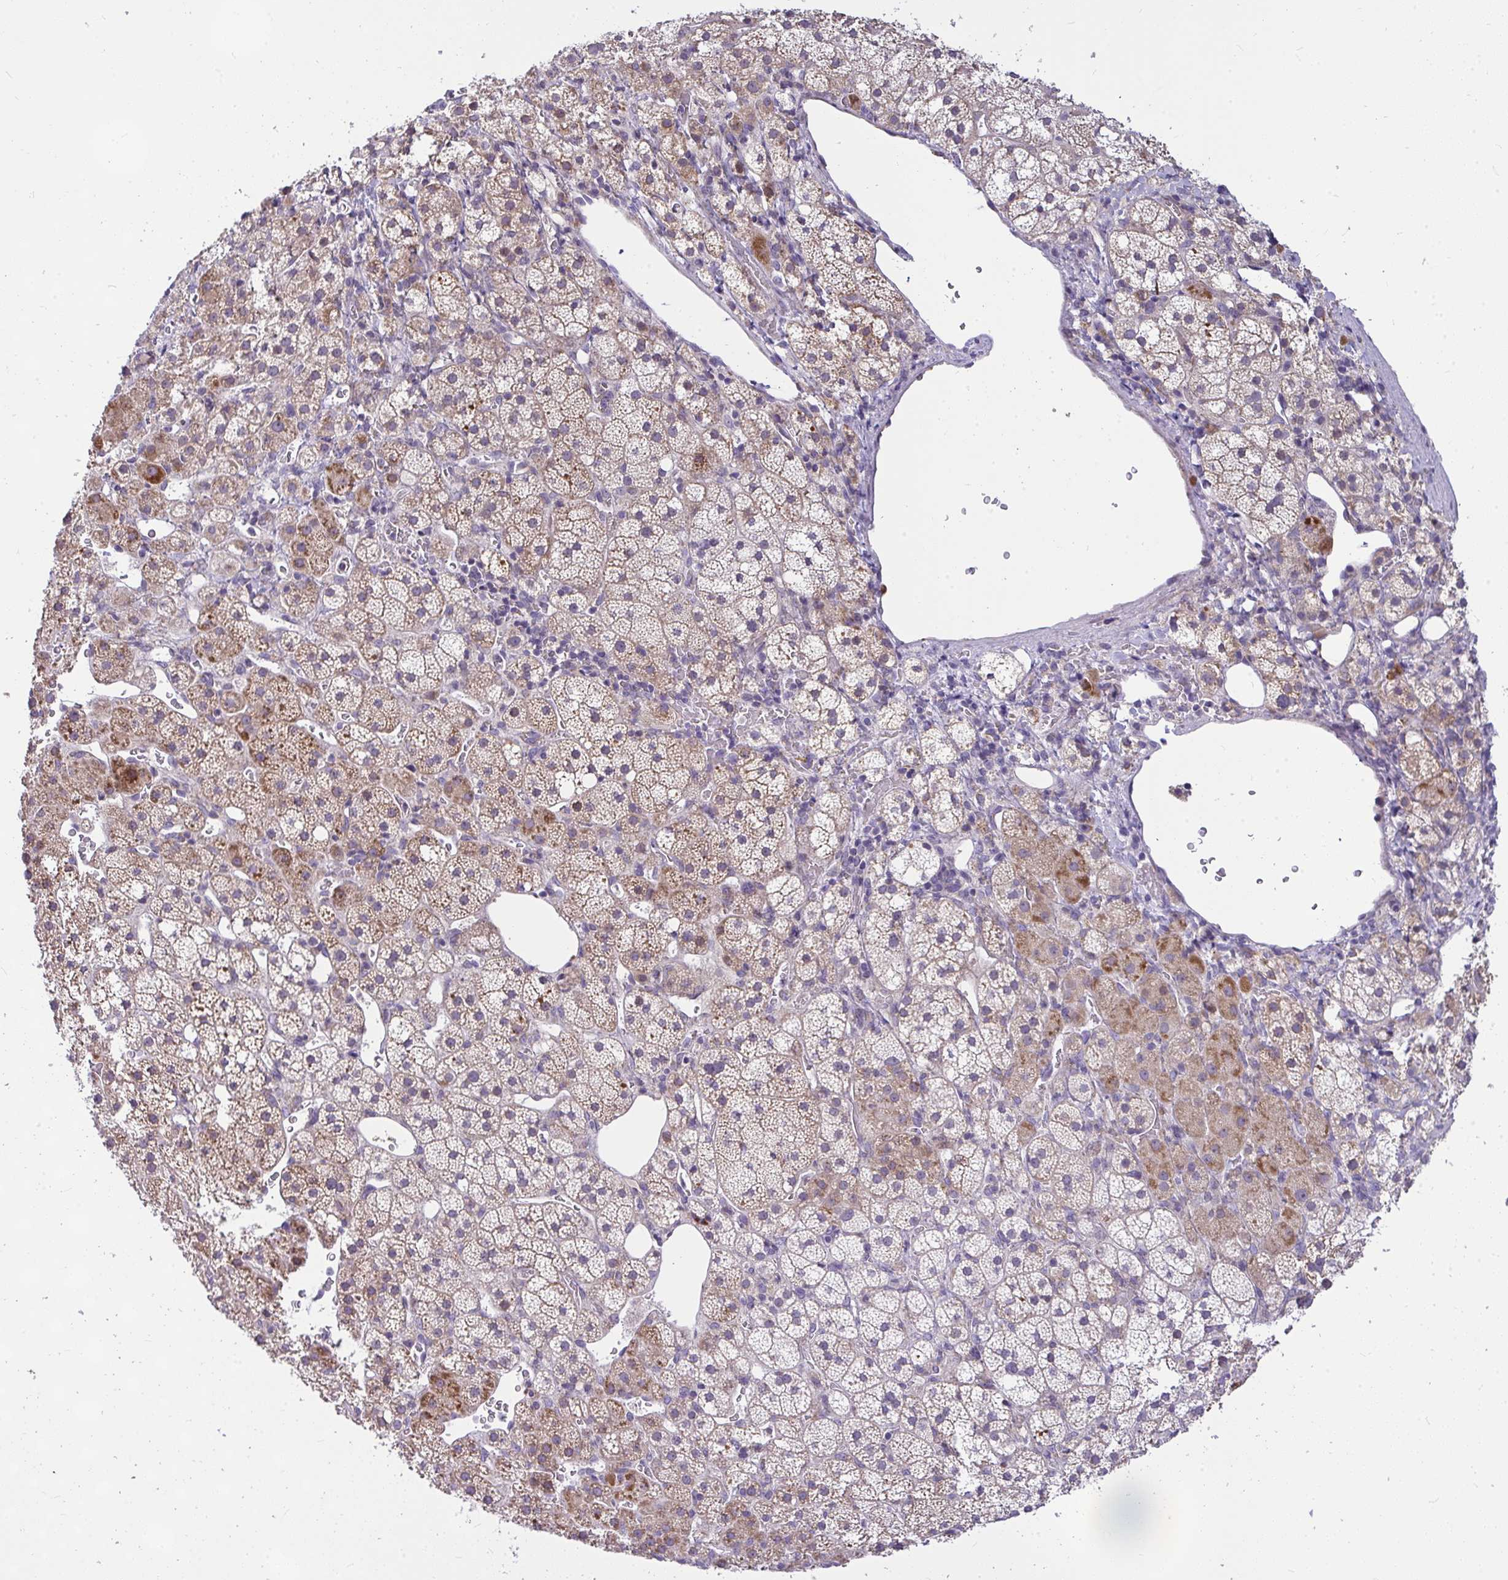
{"staining": {"intensity": "moderate", "quantity": "25%-75%", "location": "cytoplasmic/membranous"}, "tissue": "adrenal gland", "cell_type": "Glandular cells", "image_type": "normal", "snomed": [{"axis": "morphology", "description": "Normal tissue, NOS"}, {"axis": "topography", "description": "Adrenal gland"}], "caption": "Immunohistochemical staining of normal adrenal gland displays medium levels of moderate cytoplasmic/membranous expression in approximately 25%-75% of glandular cells.", "gene": "CEP63", "patient": {"sex": "male", "age": 53}}